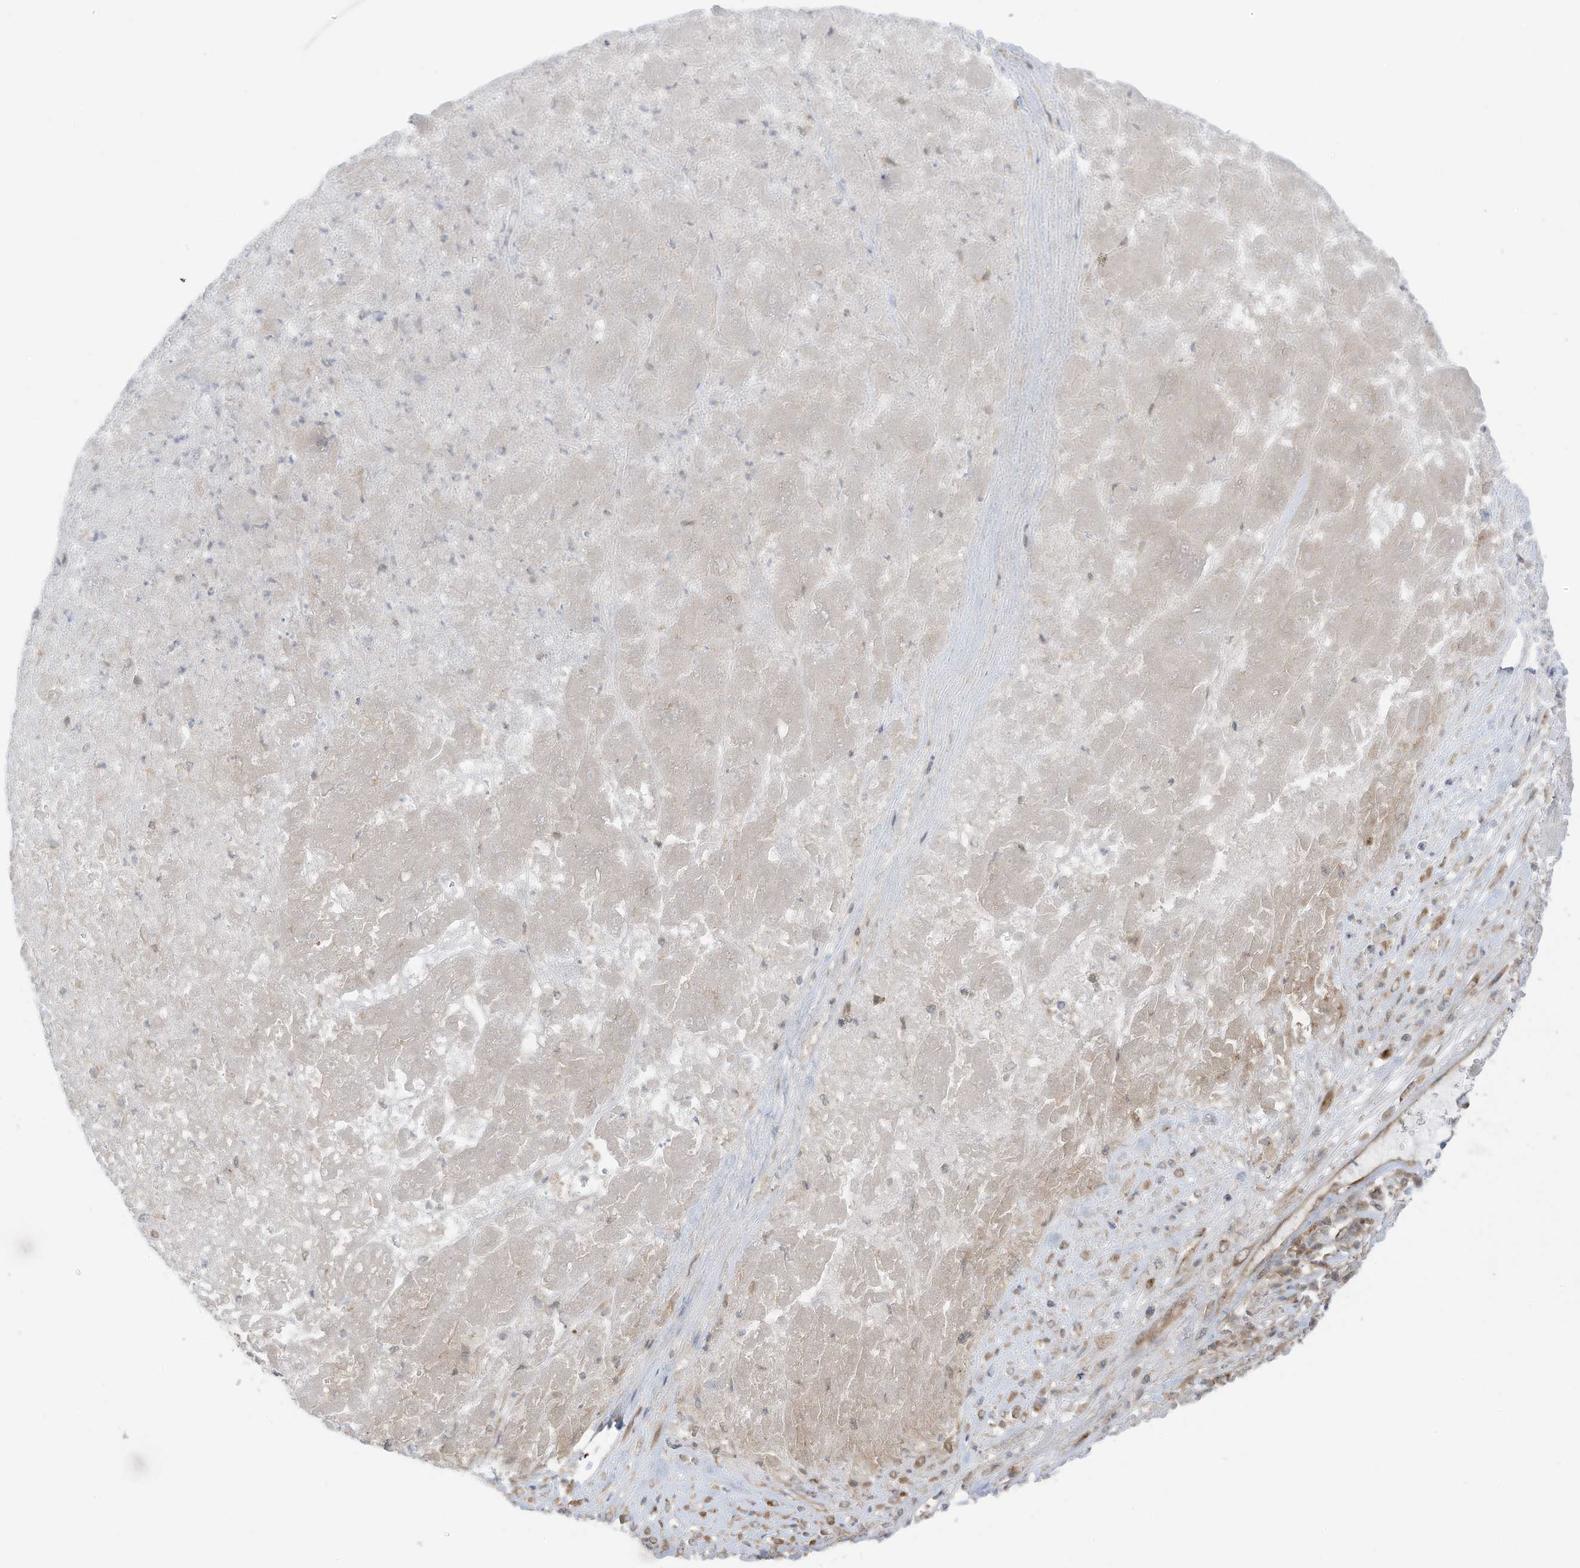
{"staining": {"intensity": "weak", "quantity": ">75%", "location": "cytoplasmic/membranous"}, "tissue": "liver cancer", "cell_type": "Tumor cells", "image_type": "cancer", "snomed": [{"axis": "morphology", "description": "Carcinoma, Hepatocellular, NOS"}, {"axis": "topography", "description": "Liver"}], "caption": "Tumor cells show low levels of weak cytoplasmic/membranous positivity in approximately >75% of cells in liver cancer (hepatocellular carcinoma). The staining was performed using DAB to visualize the protein expression in brown, while the nuclei were stained in blue with hematoxylin (Magnification: 20x).", "gene": "REPS1", "patient": {"sex": "female", "age": 73}}